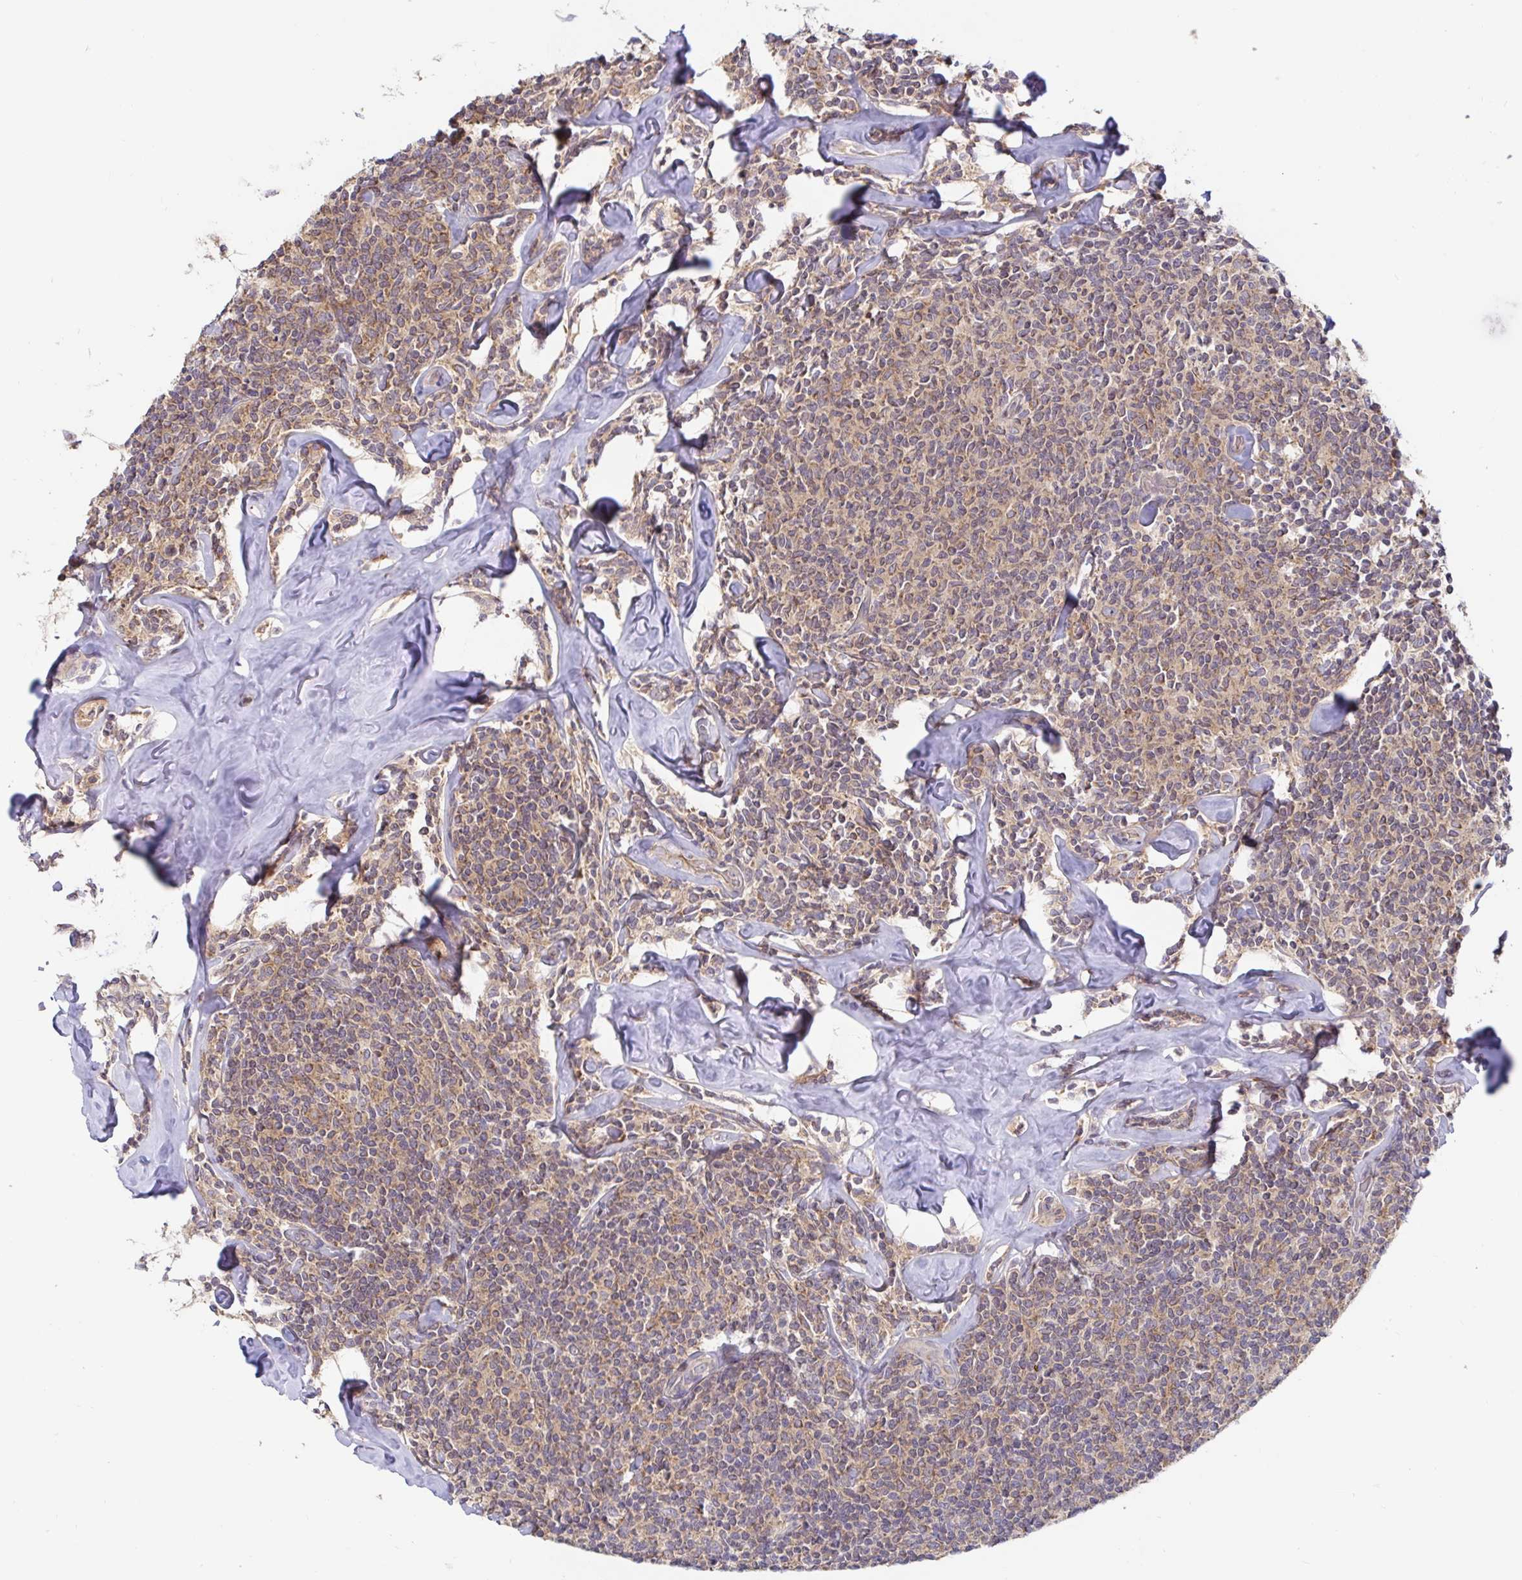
{"staining": {"intensity": "weak", "quantity": "25%-75%", "location": "cytoplasmic/membranous"}, "tissue": "lymphoma", "cell_type": "Tumor cells", "image_type": "cancer", "snomed": [{"axis": "morphology", "description": "Malignant lymphoma, non-Hodgkin's type, Low grade"}, {"axis": "topography", "description": "Lymph node"}], "caption": "Weak cytoplasmic/membranous positivity for a protein is appreciated in about 25%-75% of tumor cells of lymphoma using immunohistochemistry (IHC).", "gene": "LARP1", "patient": {"sex": "female", "age": 56}}